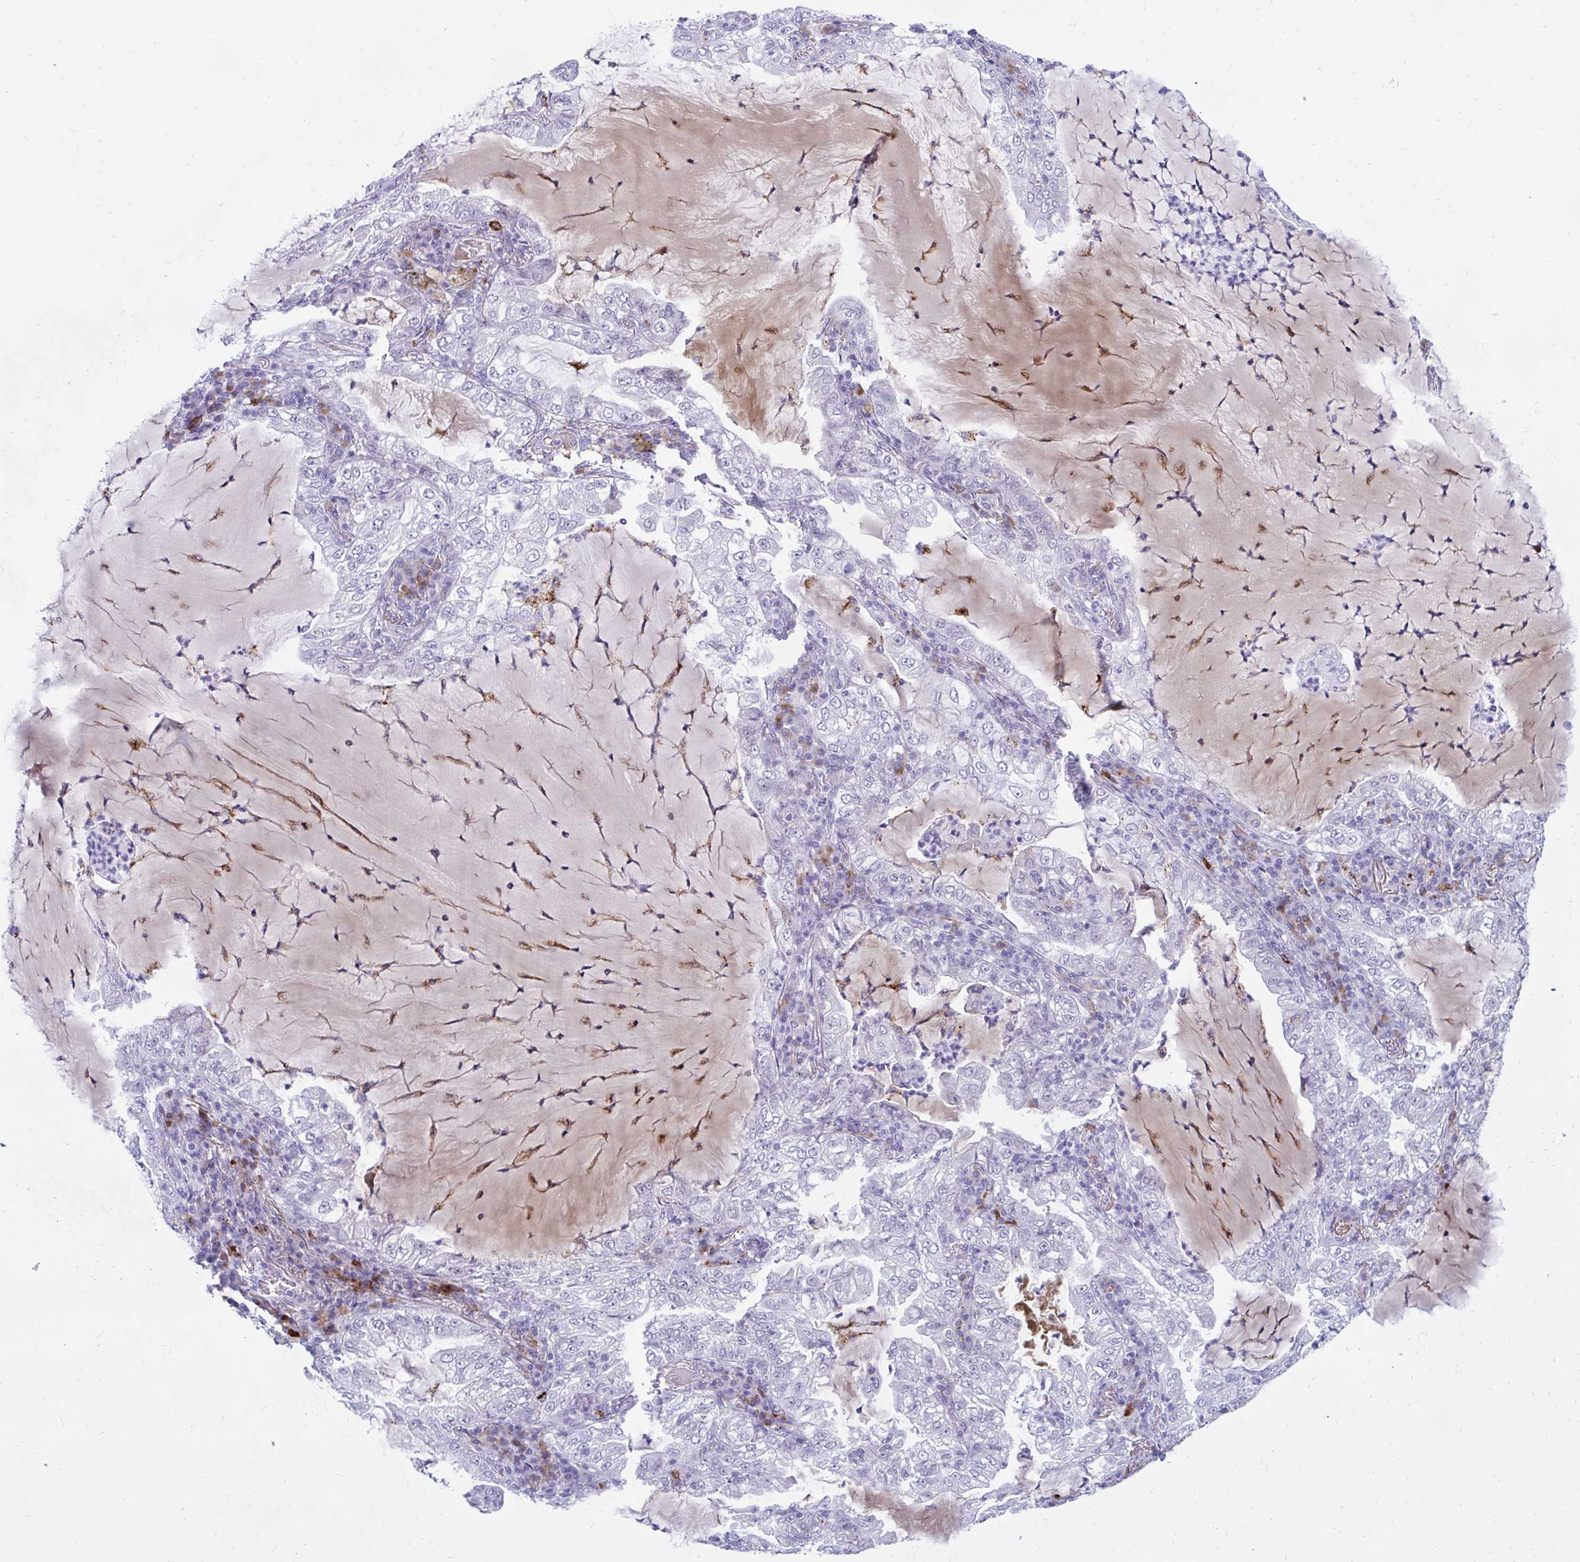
{"staining": {"intensity": "negative", "quantity": "none", "location": "none"}, "tissue": "lung cancer", "cell_type": "Tumor cells", "image_type": "cancer", "snomed": [{"axis": "morphology", "description": "Adenocarcinoma, NOS"}, {"axis": "topography", "description": "Lung"}], "caption": "Immunohistochemistry photomicrograph of neoplastic tissue: lung cancer stained with DAB shows no significant protein staining in tumor cells. (DAB (3,3'-diaminobenzidine) IHC, high magnification).", "gene": "FAM219B", "patient": {"sex": "female", "age": 73}}